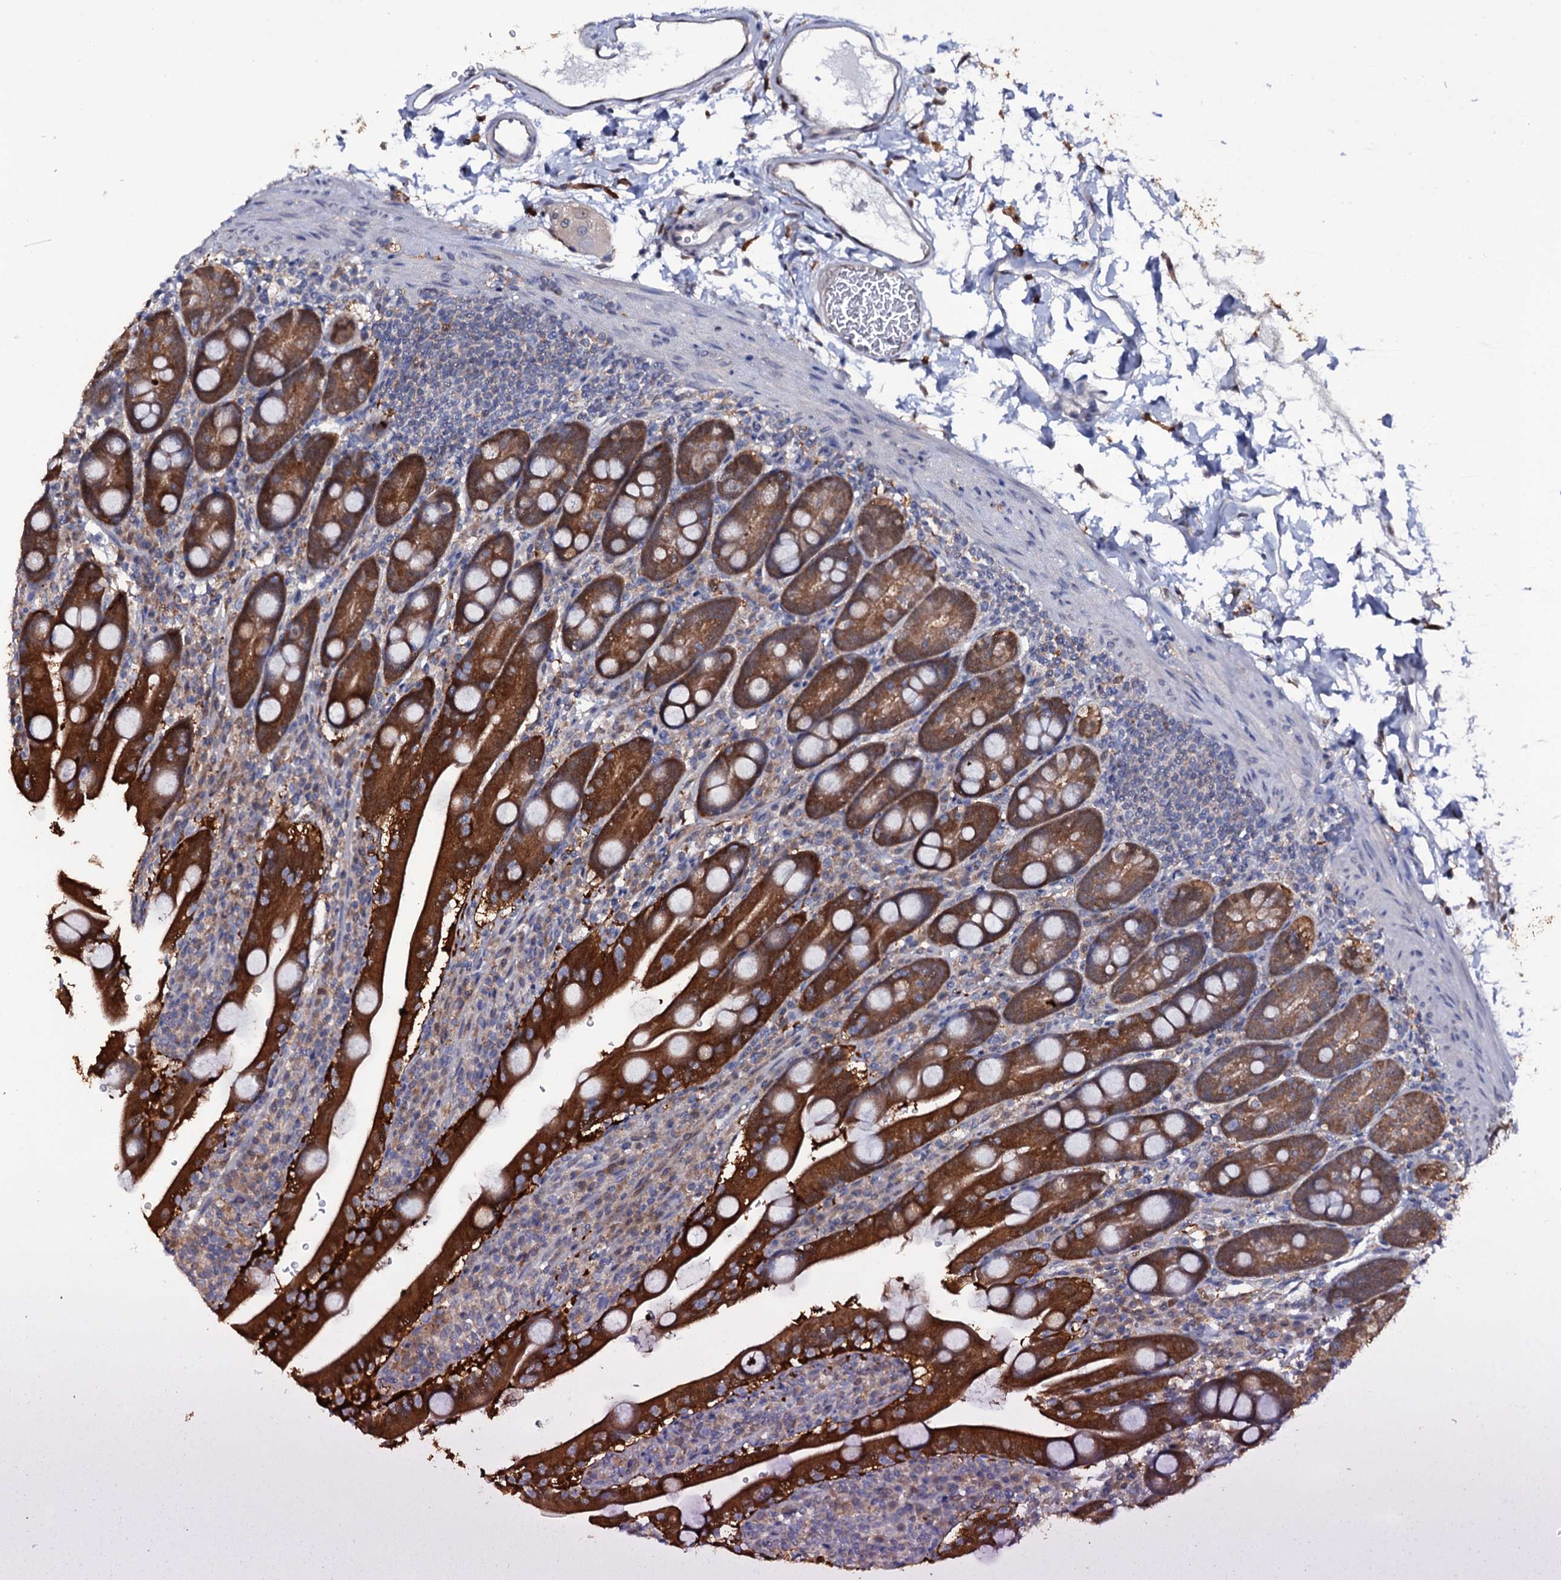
{"staining": {"intensity": "strong", "quantity": ">75%", "location": "cytoplasmic/membranous"}, "tissue": "duodenum", "cell_type": "Glandular cells", "image_type": "normal", "snomed": [{"axis": "morphology", "description": "Normal tissue, NOS"}, {"axis": "topography", "description": "Duodenum"}], "caption": "Unremarkable duodenum reveals strong cytoplasmic/membranous staining in approximately >75% of glandular cells, visualized by immunohistochemistry. (IHC, brightfield microscopy, high magnification).", "gene": "CRYL1", "patient": {"sex": "male", "age": 35}}